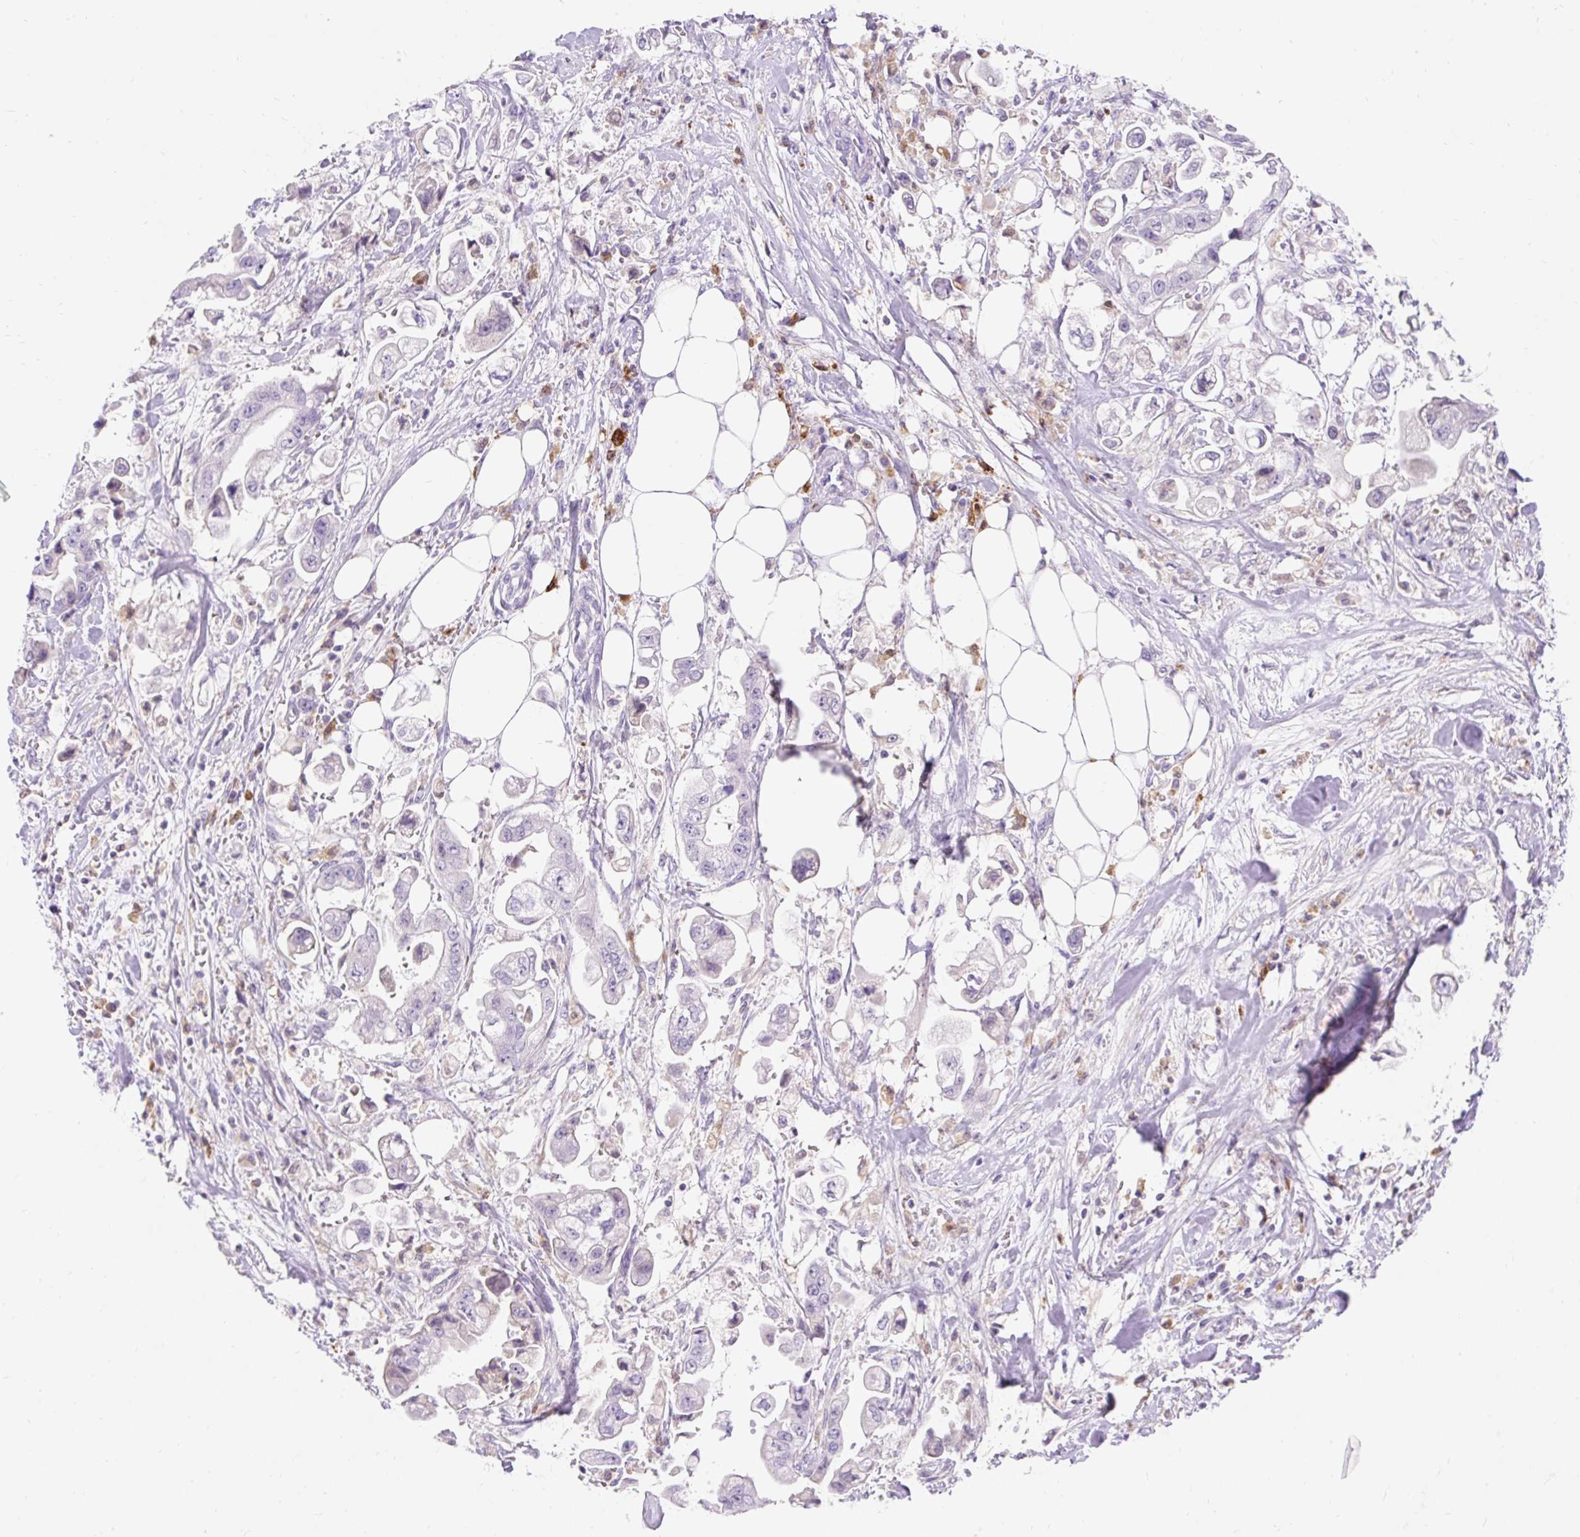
{"staining": {"intensity": "negative", "quantity": "none", "location": "none"}, "tissue": "stomach cancer", "cell_type": "Tumor cells", "image_type": "cancer", "snomed": [{"axis": "morphology", "description": "Adenocarcinoma, NOS"}, {"axis": "topography", "description": "Stomach"}], "caption": "Micrograph shows no protein expression in tumor cells of stomach cancer tissue.", "gene": "TMEM150C", "patient": {"sex": "male", "age": 62}}